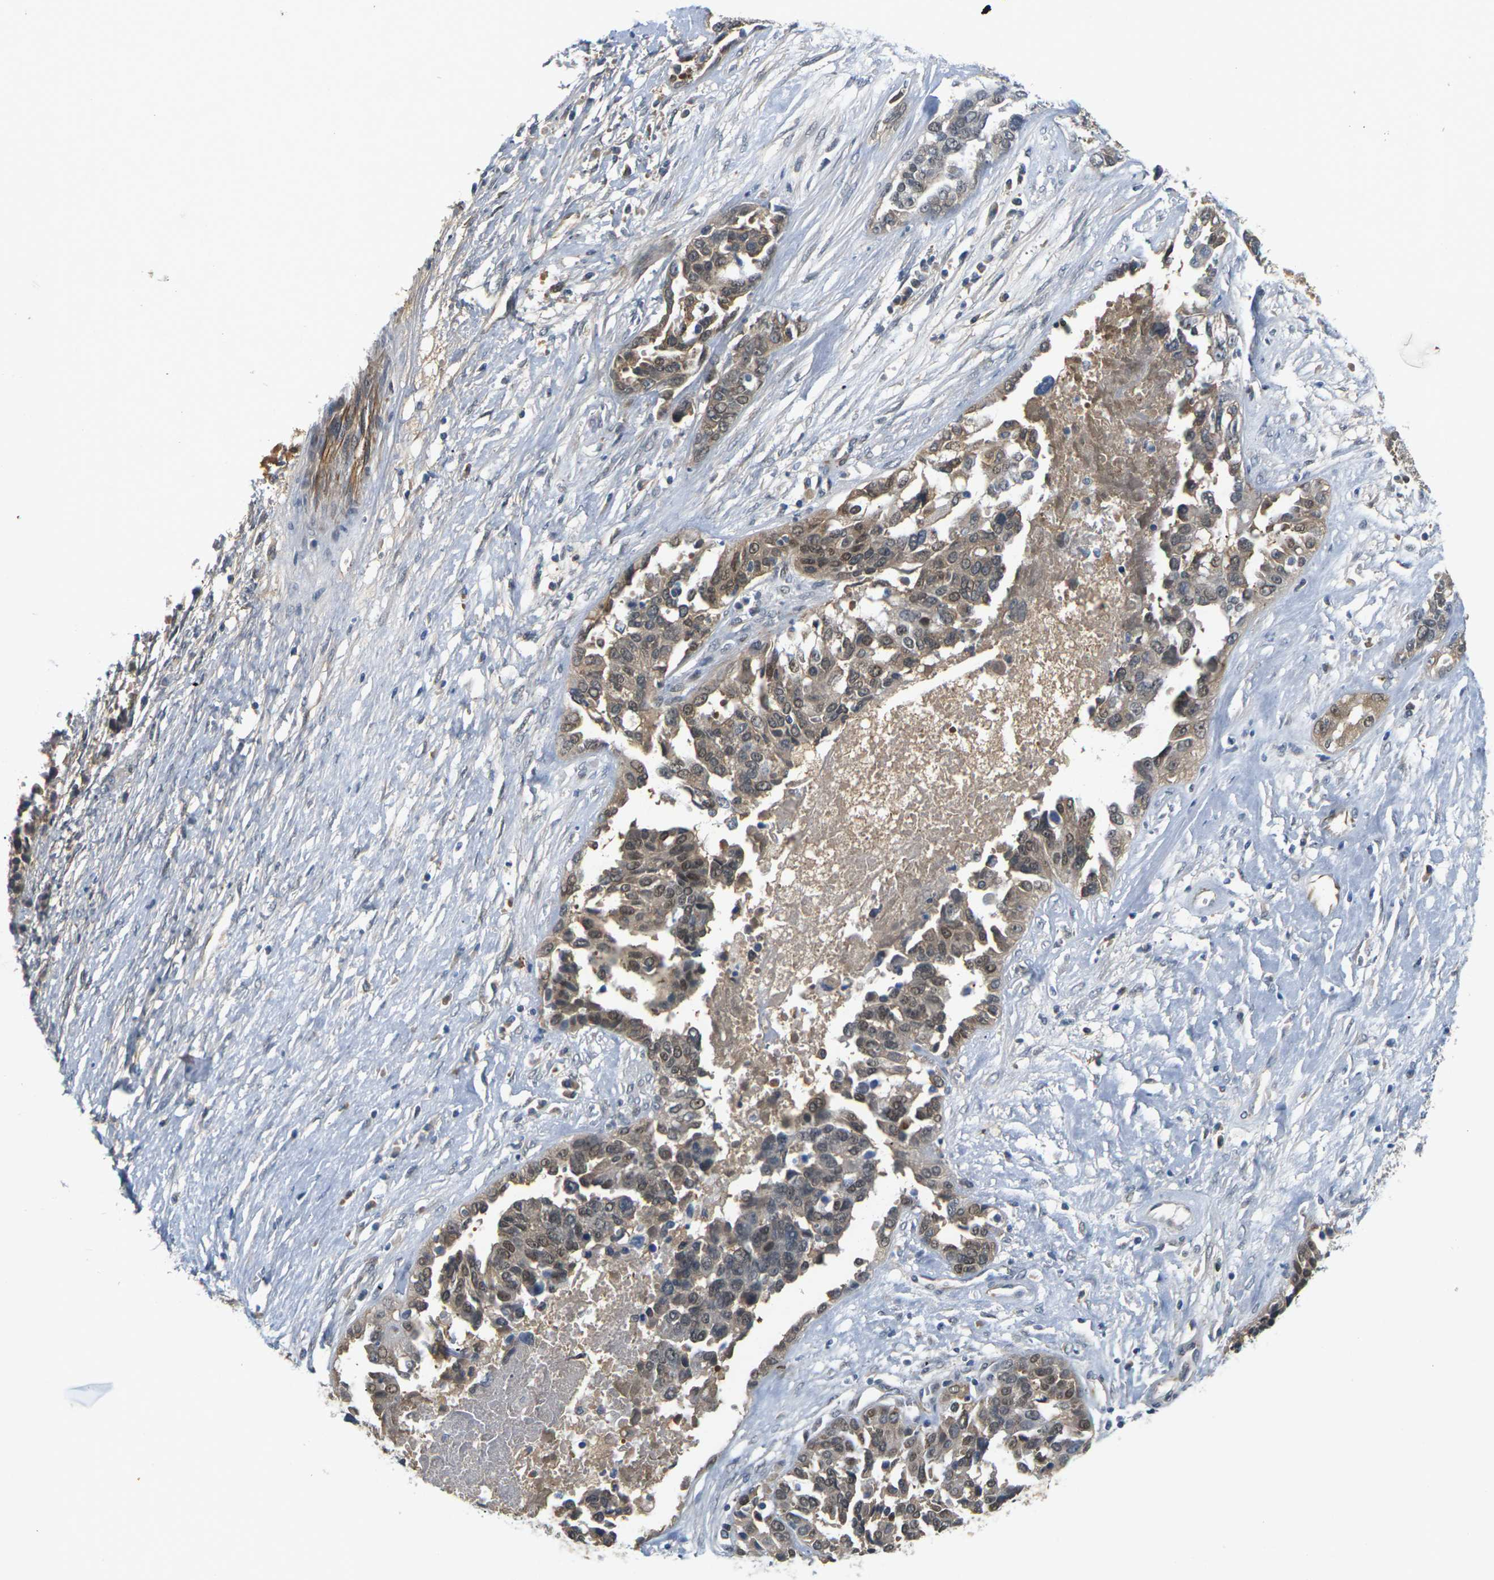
{"staining": {"intensity": "moderate", "quantity": ">75%", "location": "cytoplasmic/membranous,nuclear"}, "tissue": "ovarian cancer", "cell_type": "Tumor cells", "image_type": "cancer", "snomed": [{"axis": "morphology", "description": "Cystadenocarcinoma, serous, NOS"}, {"axis": "topography", "description": "Ovary"}], "caption": "Immunohistochemistry of human ovarian serous cystadenocarcinoma shows medium levels of moderate cytoplasmic/membranous and nuclear staining in about >75% of tumor cells.", "gene": "PKP2", "patient": {"sex": "female", "age": 44}}